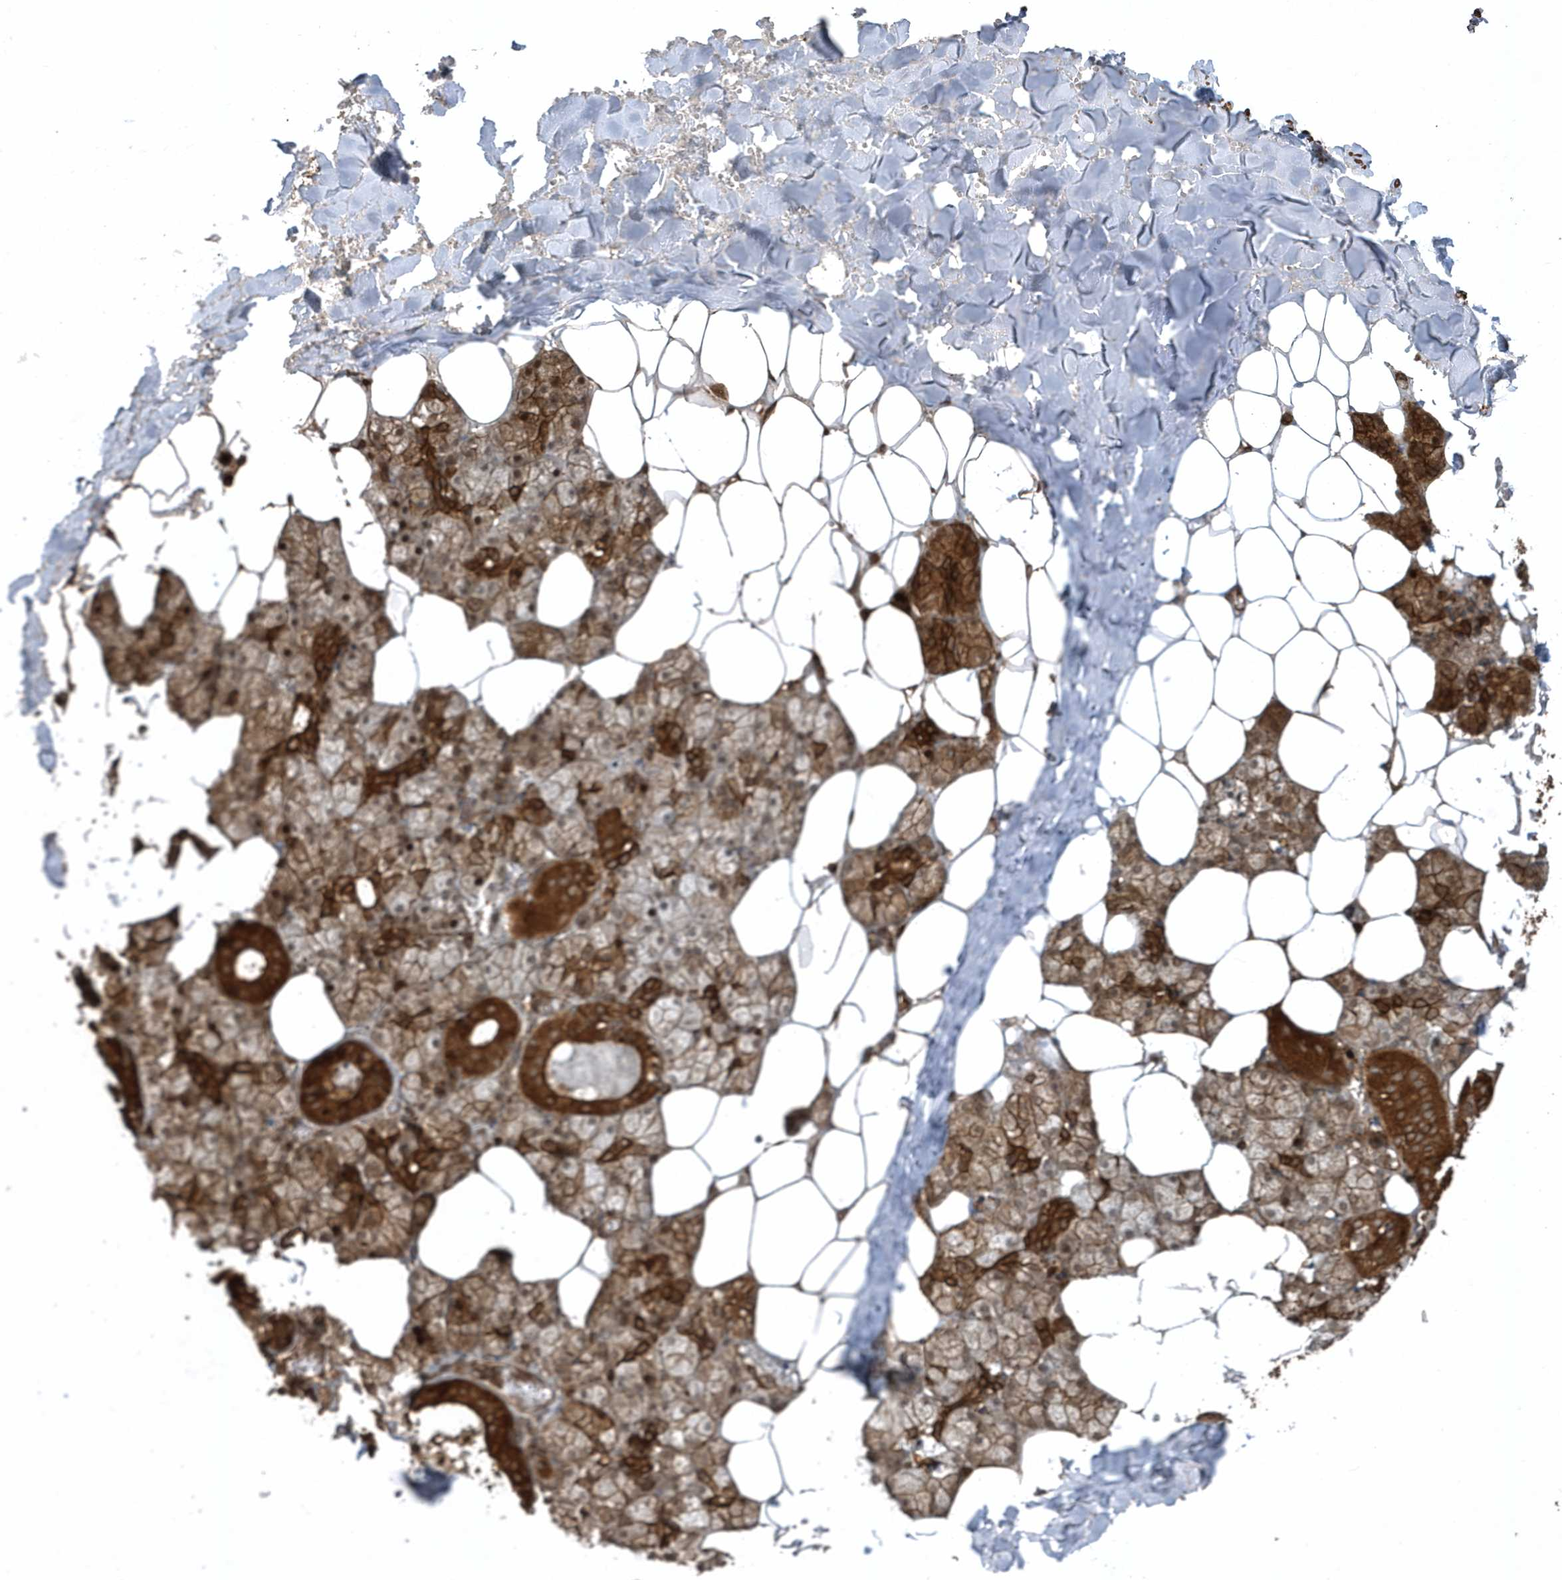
{"staining": {"intensity": "strong", "quantity": "25%-75%", "location": "cytoplasmic/membranous"}, "tissue": "salivary gland", "cell_type": "Glandular cells", "image_type": "normal", "snomed": [{"axis": "morphology", "description": "Normal tissue, NOS"}, {"axis": "topography", "description": "Salivary gland"}], "caption": "Approximately 25%-75% of glandular cells in benign human salivary gland reveal strong cytoplasmic/membranous protein staining as visualized by brown immunohistochemical staining.", "gene": "SENP8", "patient": {"sex": "male", "age": 62}}